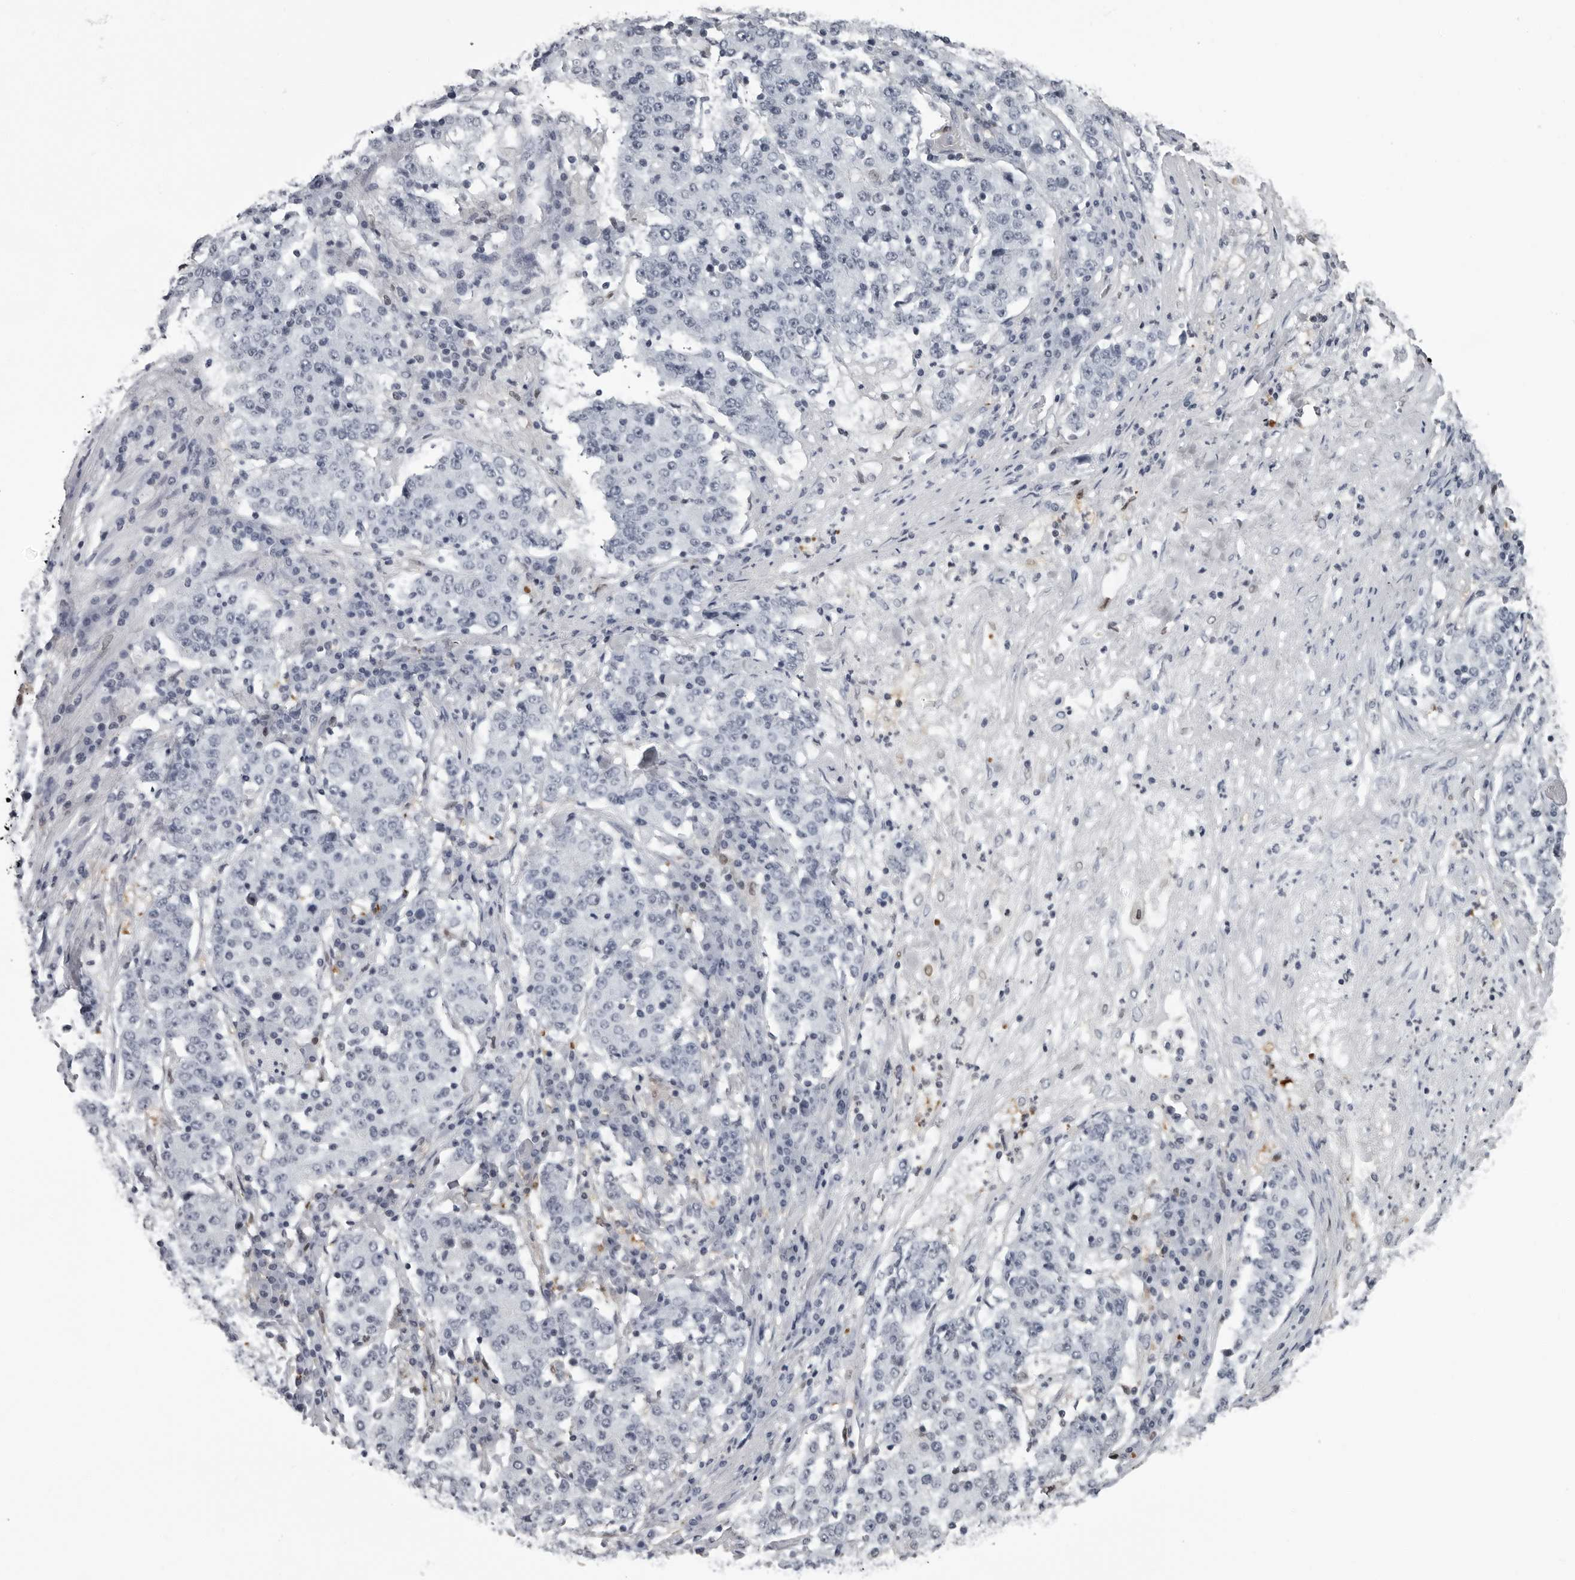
{"staining": {"intensity": "negative", "quantity": "none", "location": "none"}, "tissue": "stomach cancer", "cell_type": "Tumor cells", "image_type": "cancer", "snomed": [{"axis": "morphology", "description": "Adenocarcinoma, NOS"}, {"axis": "topography", "description": "Stomach"}], "caption": "The histopathology image exhibits no significant positivity in tumor cells of stomach cancer (adenocarcinoma).", "gene": "LZIC", "patient": {"sex": "male", "age": 59}}